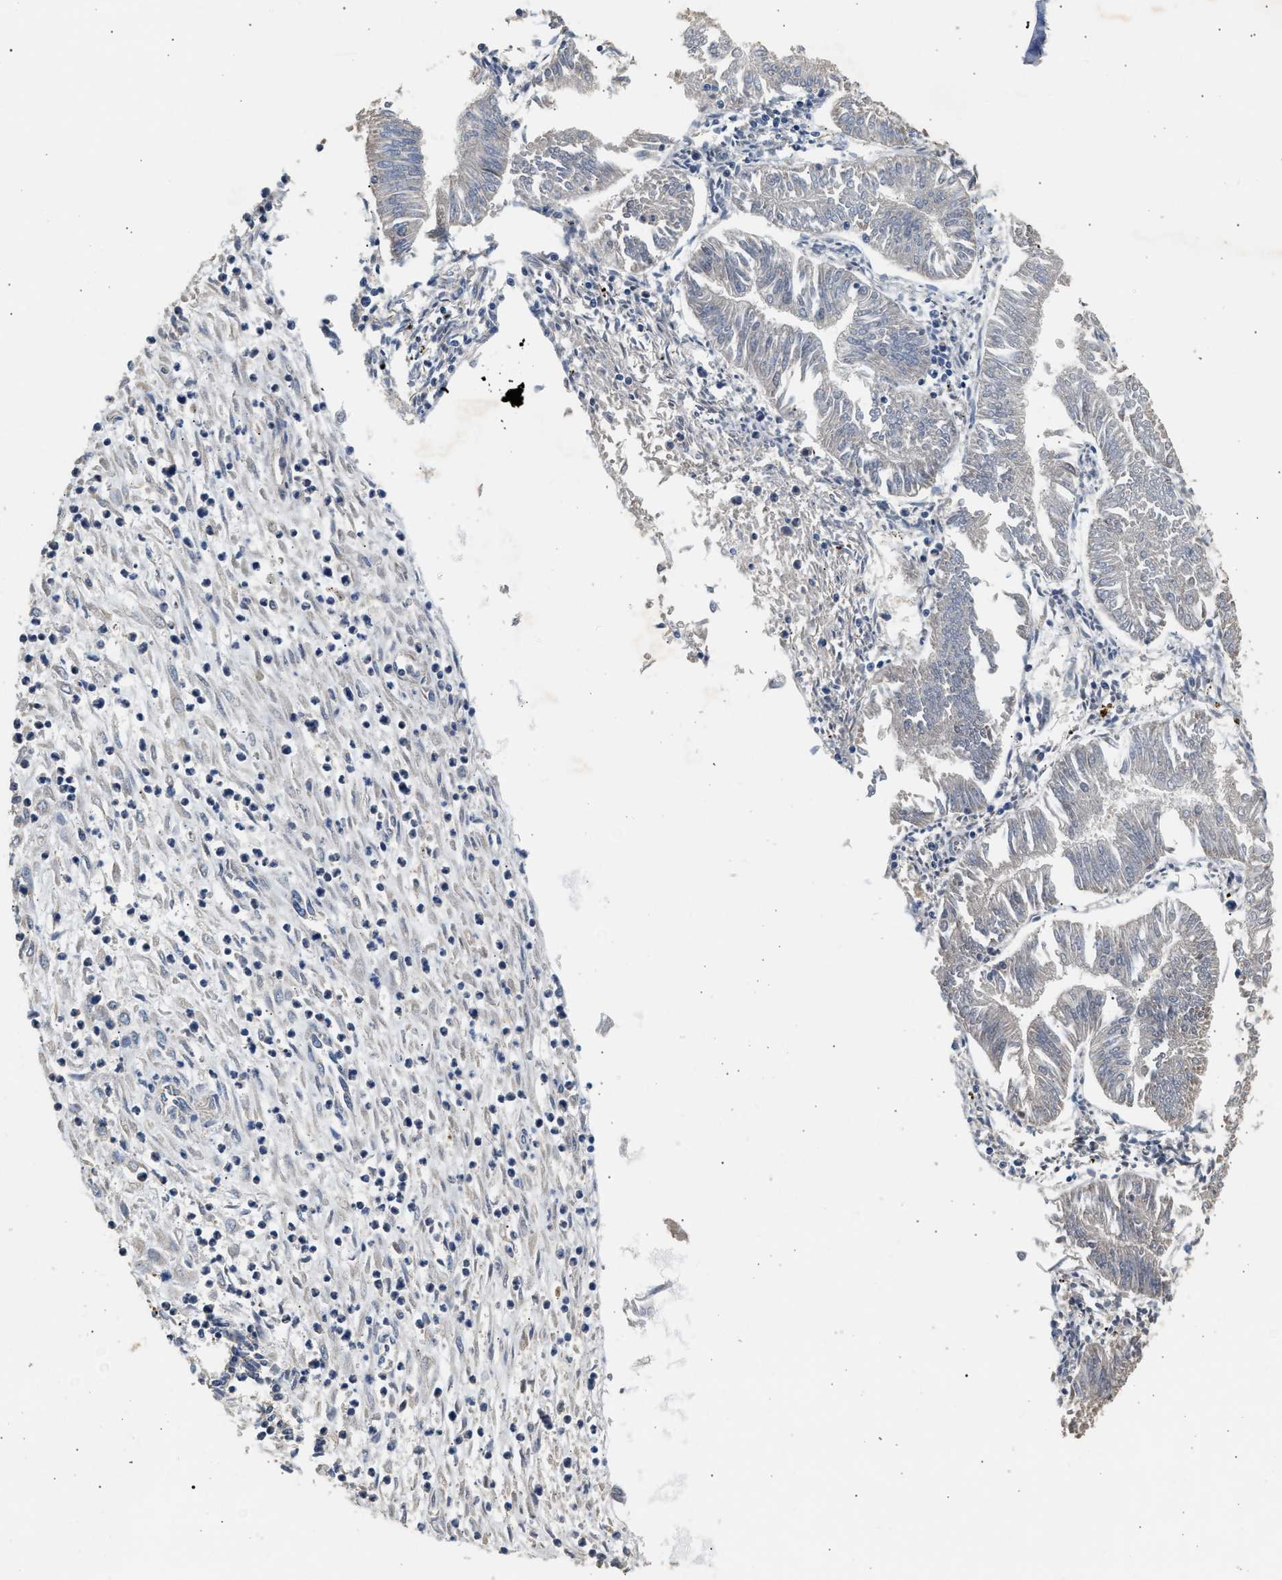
{"staining": {"intensity": "negative", "quantity": "none", "location": "none"}, "tissue": "endometrial cancer", "cell_type": "Tumor cells", "image_type": "cancer", "snomed": [{"axis": "morphology", "description": "Adenocarcinoma, NOS"}, {"axis": "topography", "description": "Endometrium"}], "caption": "This image is of endometrial cancer (adenocarcinoma) stained with immunohistochemistry (IHC) to label a protein in brown with the nuclei are counter-stained blue. There is no staining in tumor cells.", "gene": "WDR31", "patient": {"sex": "female", "age": 53}}